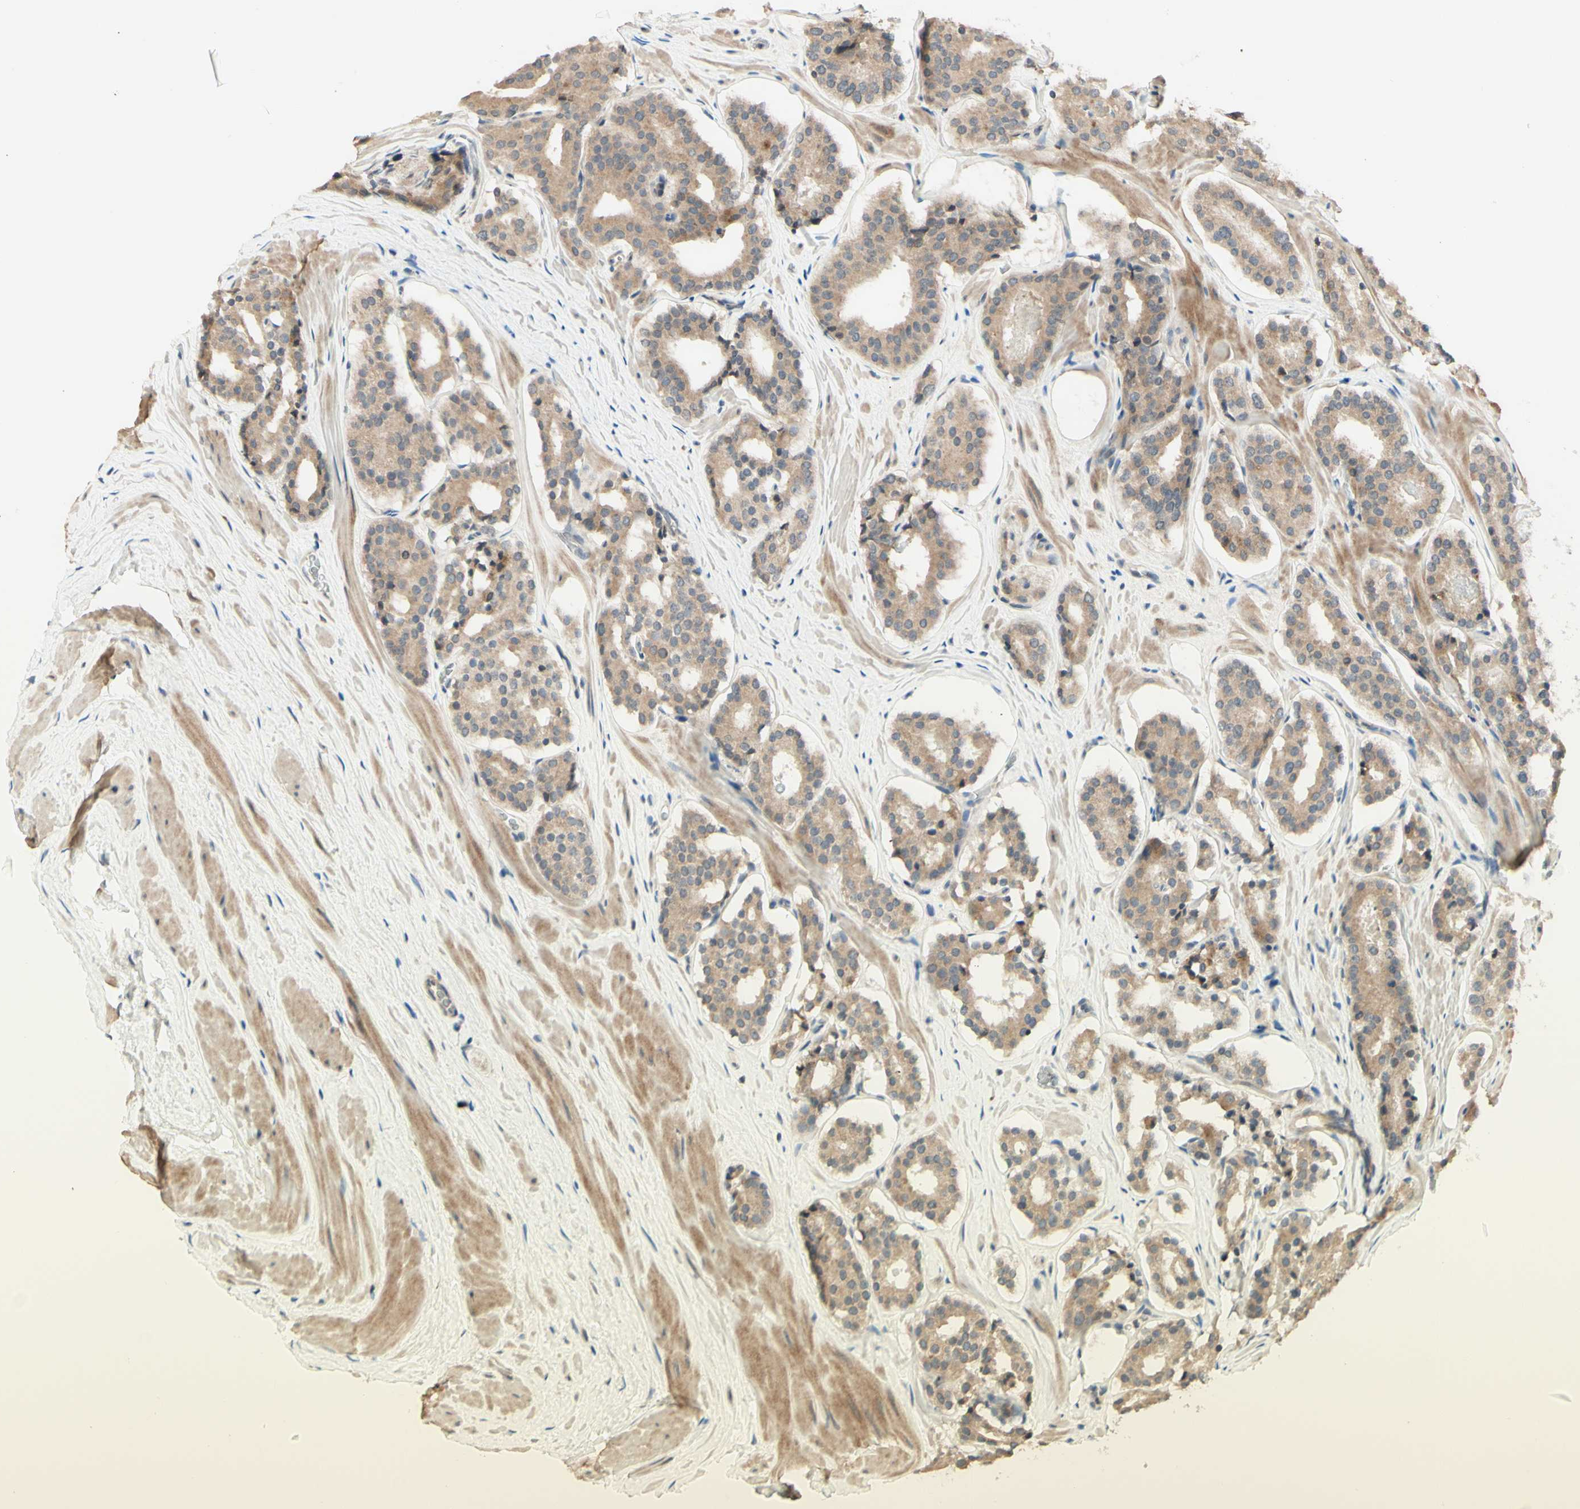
{"staining": {"intensity": "weak", "quantity": ">75%", "location": "cytoplasmic/membranous"}, "tissue": "prostate cancer", "cell_type": "Tumor cells", "image_type": "cancer", "snomed": [{"axis": "morphology", "description": "Adenocarcinoma, High grade"}, {"axis": "topography", "description": "Prostate"}], "caption": "Immunohistochemical staining of prostate cancer (adenocarcinoma (high-grade)) shows low levels of weak cytoplasmic/membranous protein staining in approximately >75% of tumor cells.", "gene": "ZW10", "patient": {"sex": "male", "age": 60}}